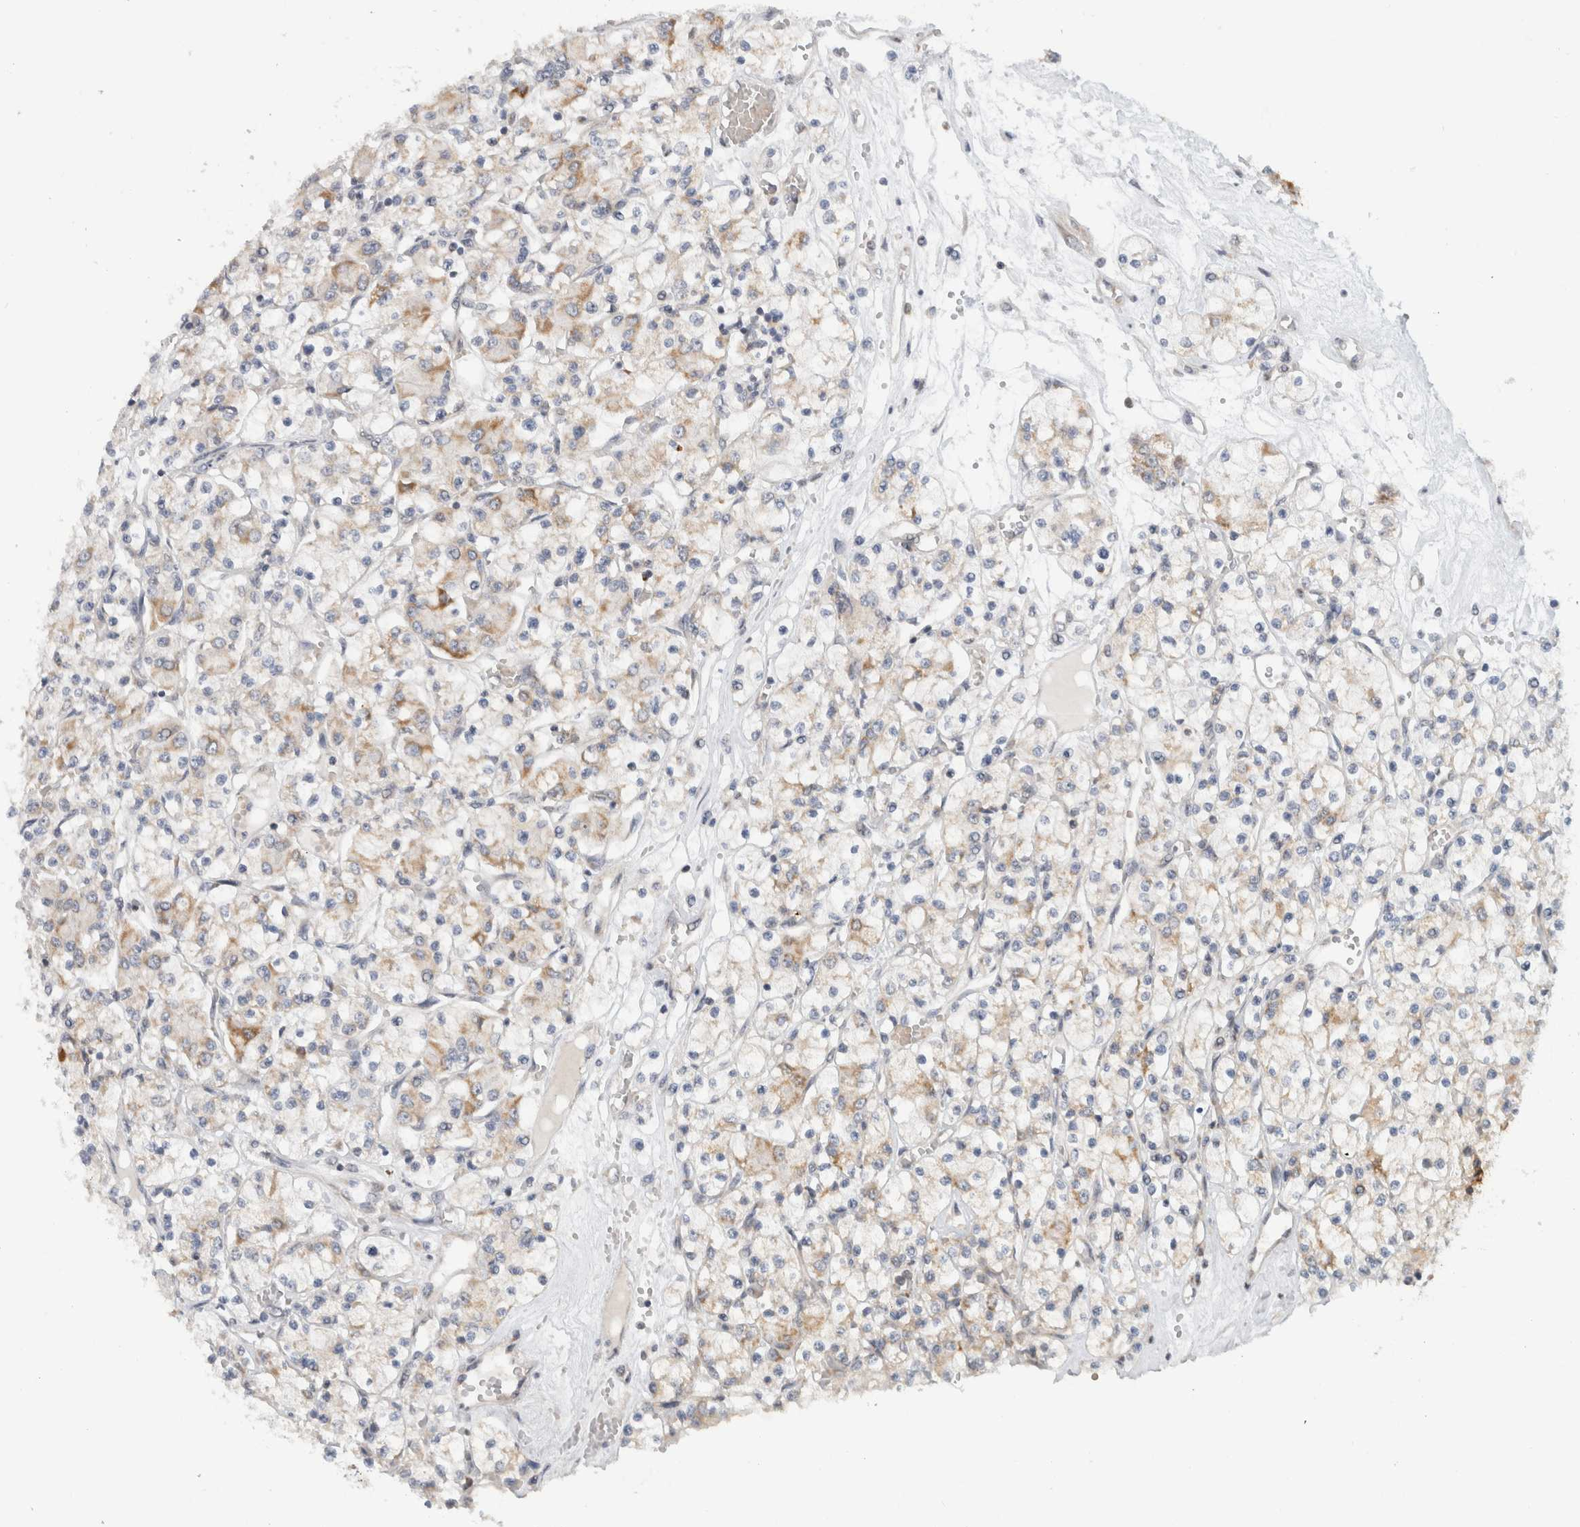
{"staining": {"intensity": "moderate", "quantity": "<25%", "location": "cytoplasmic/membranous"}, "tissue": "renal cancer", "cell_type": "Tumor cells", "image_type": "cancer", "snomed": [{"axis": "morphology", "description": "Adenocarcinoma, NOS"}, {"axis": "topography", "description": "Kidney"}], "caption": "Immunohistochemistry (IHC) micrograph of human adenocarcinoma (renal) stained for a protein (brown), which reveals low levels of moderate cytoplasmic/membranous positivity in about <25% of tumor cells.", "gene": "CMC2", "patient": {"sex": "female", "age": 59}}